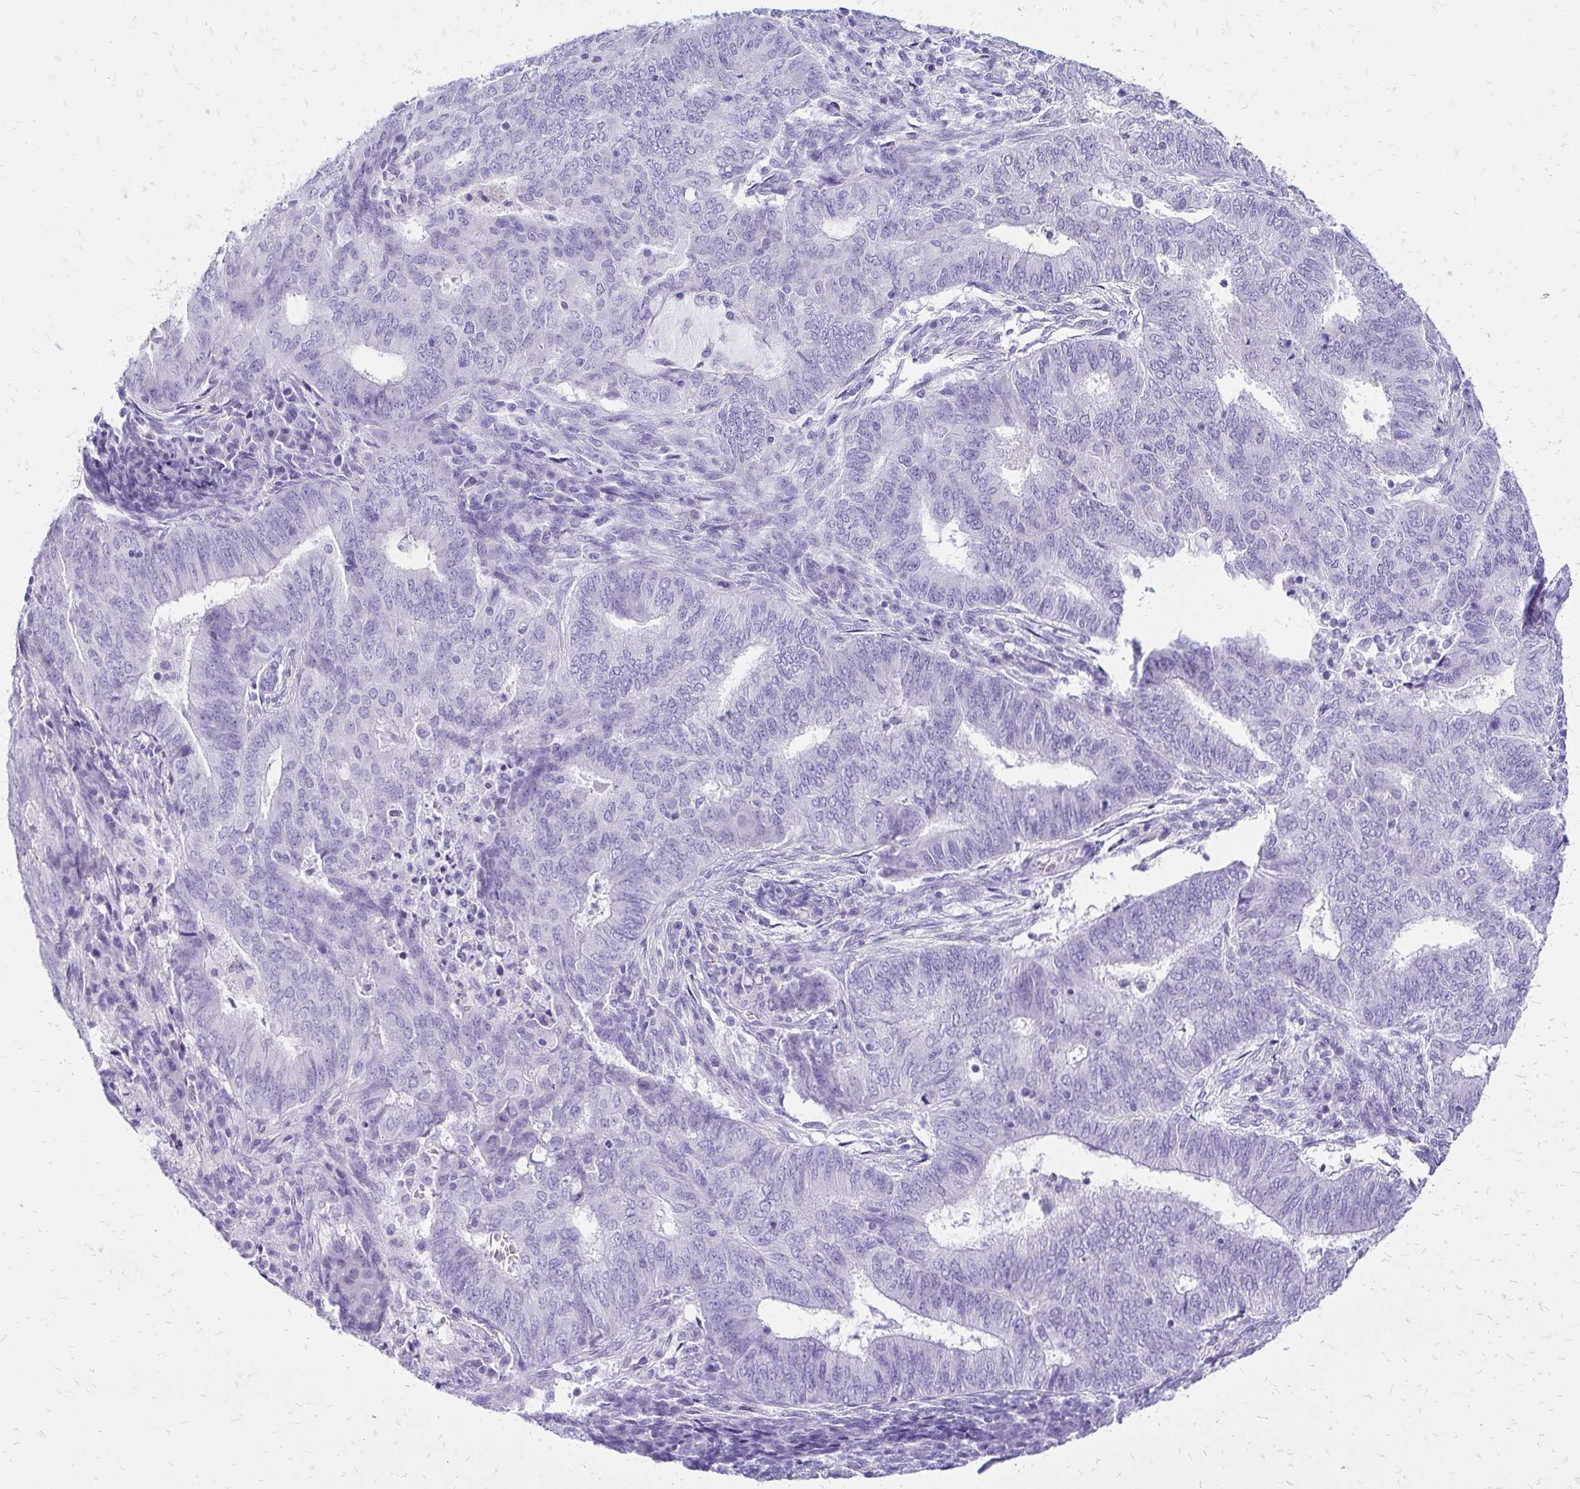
{"staining": {"intensity": "negative", "quantity": "none", "location": "none"}, "tissue": "endometrial cancer", "cell_type": "Tumor cells", "image_type": "cancer", "snomed": [{"axis": "morphology", "description": "Adenocarcinoma, NOS"}, {"axis": "topography", "description": "Endometrium"}], "caption": "Histopathology image shows no significant protein staining in tumor cells of endometrial cancer (adenocarcinoma).", "gene": "SLC32A1", "patient": {"sex": "female", "age": 62}}